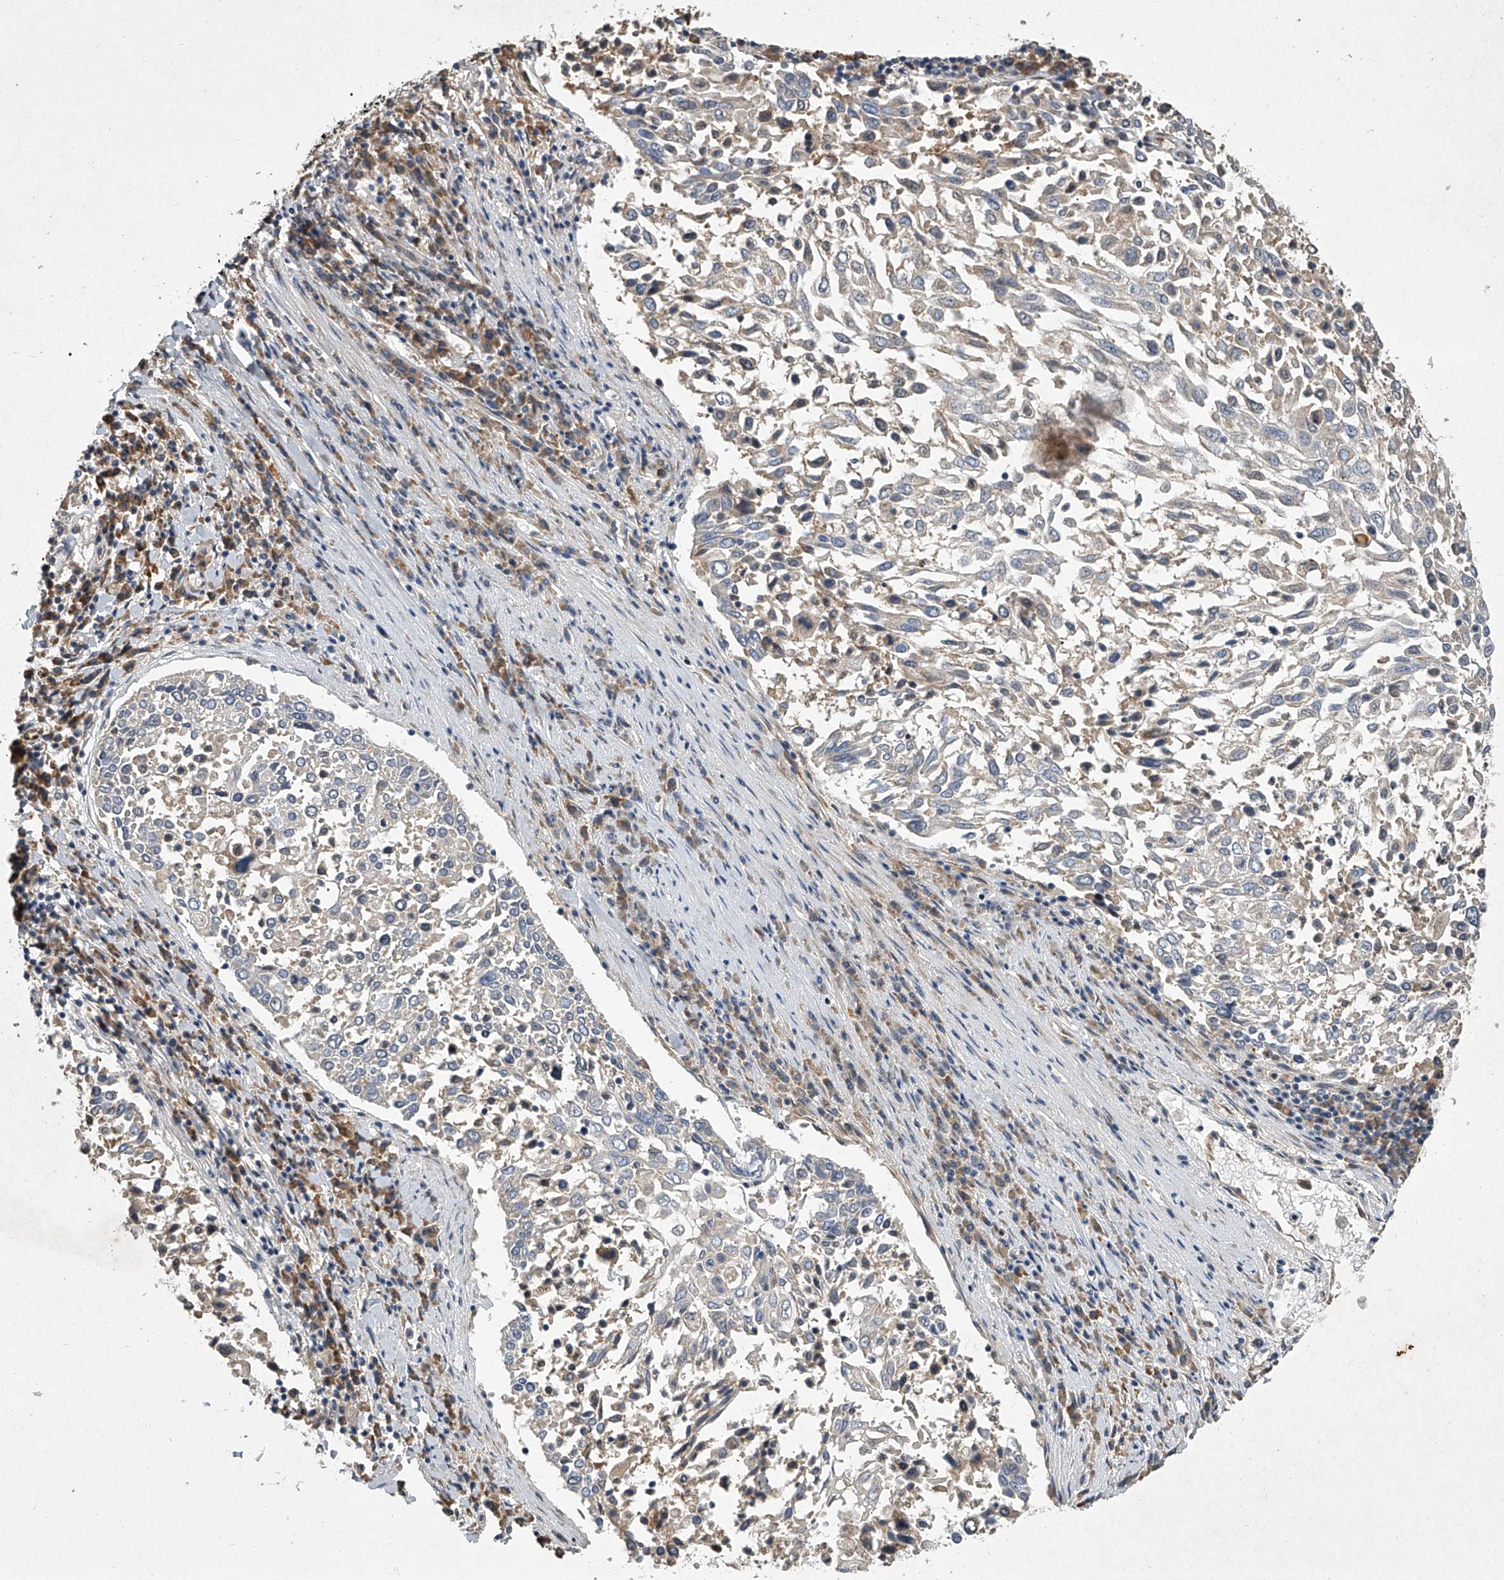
{"staining": {"intensity": "weak", "quantity": "<25%", "location": "cytoplasmic/membranous"}, "tissue": "lung cancer", "cell_type": "Tumor cells", "image_type": "cancer", "snomed": [{"axis": "morphology", "description": "Squamous cell carcinoma, NOS"}, {"axis": "topography", "description": "Lung"}], "caption": "High magnification brightfield microscopy of lung cancer stained with DAB (3,3'-diaminobenzidine) (brown) and counterstained with hematoxylin (blue): tumor cells show no significant staining.", "gene": "DOCK9", "patient": {"sex": "male", "age": 65}}